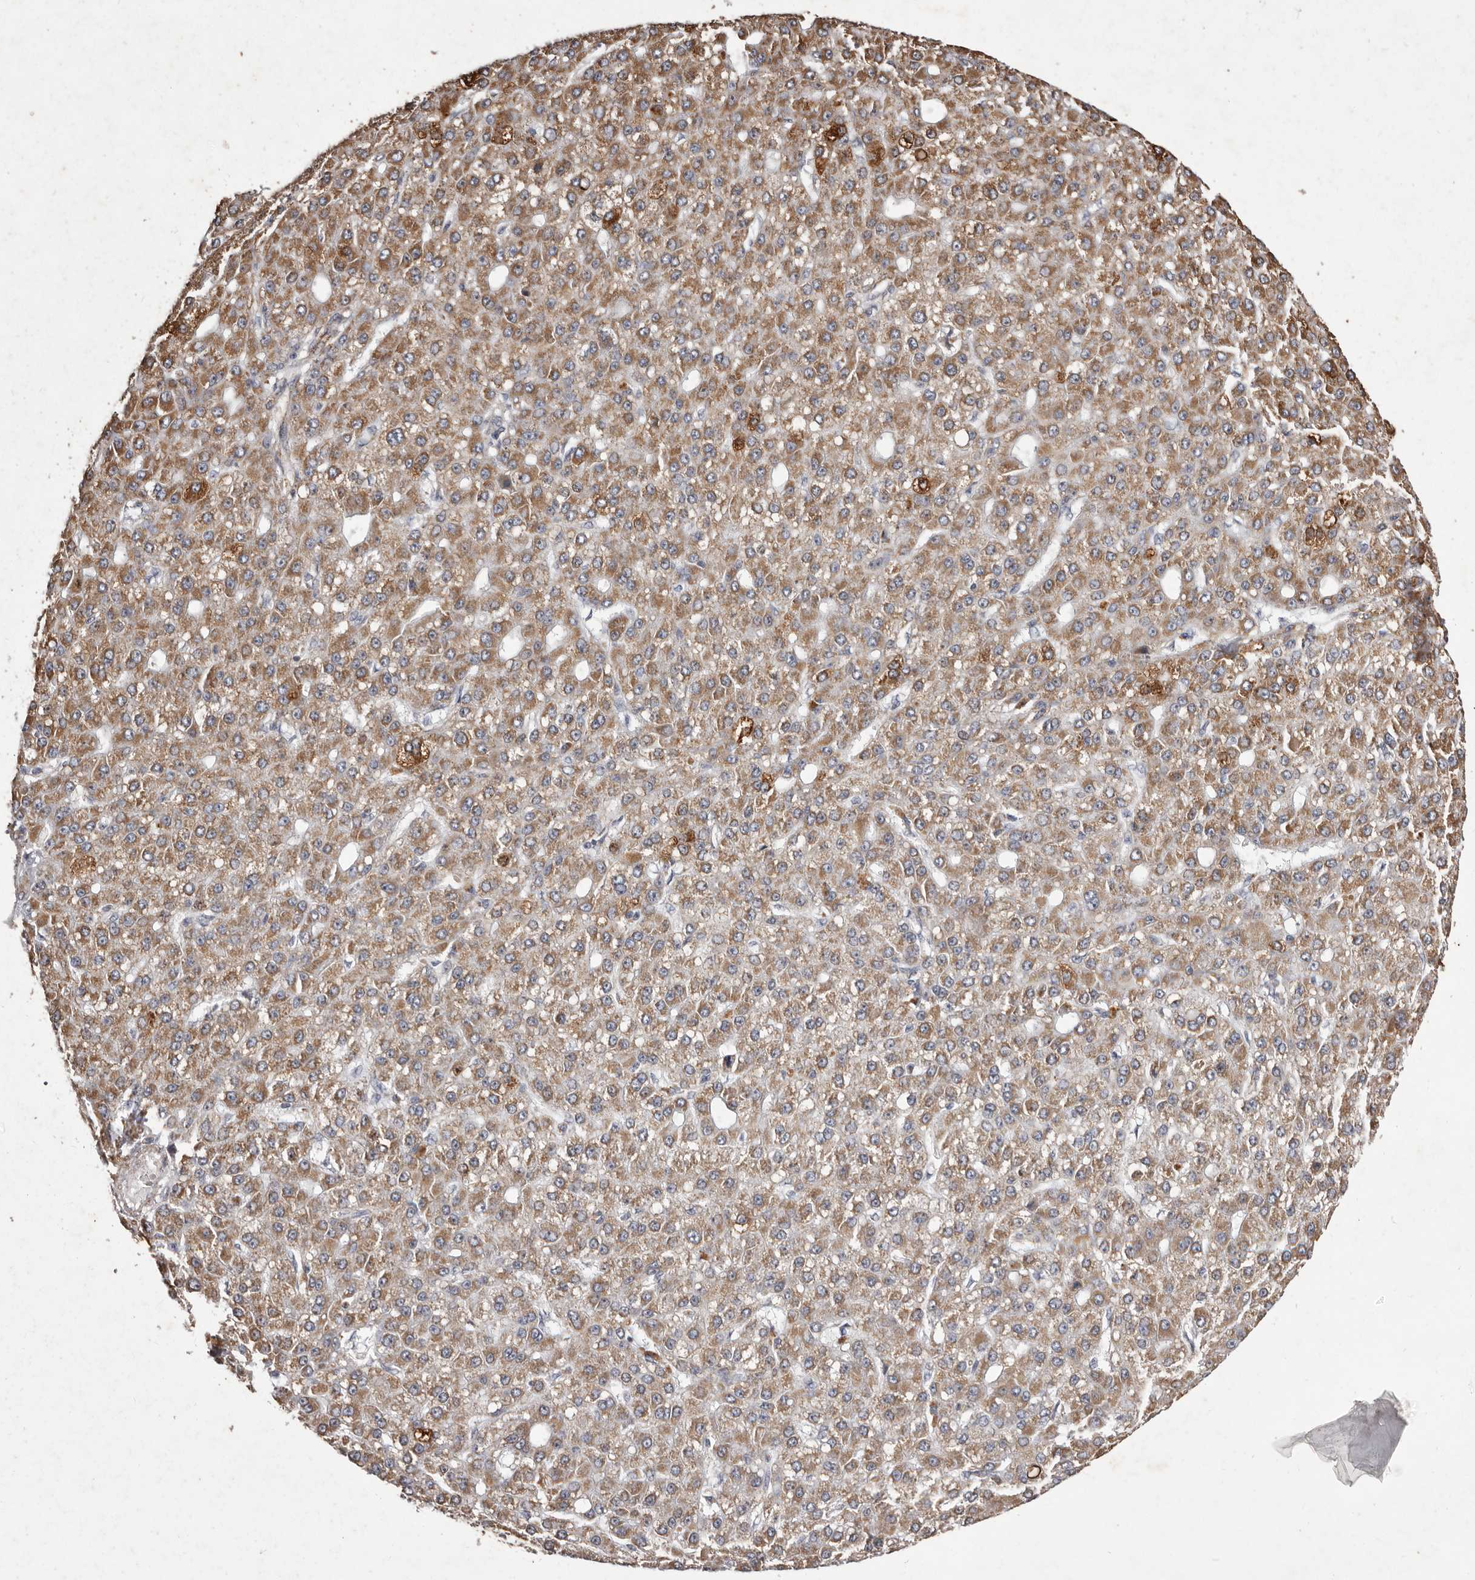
{"staining": {"intensity": "moderate", "quantity": ">75%", "location": "cytoplasmic/membranous"}, "tissue": "liver cancer", "cell_type": "Tumor cells", "image_type": "cancer", "snomed": [{"axis": "morphology", "description": "Carcinoma, Hepatocellular, NOS"}, {"axis": "topography", "description": "Liver"}], "caption": "A medium amount of moderate cytoplasmic/membranous expression is seen in about >75% of tumor cells in liver hepatocellular carcinoma tissue. Nuclei are stained in blue.", "gene": "CXCL14", "patient": {"sex": "male", "age": 67}}